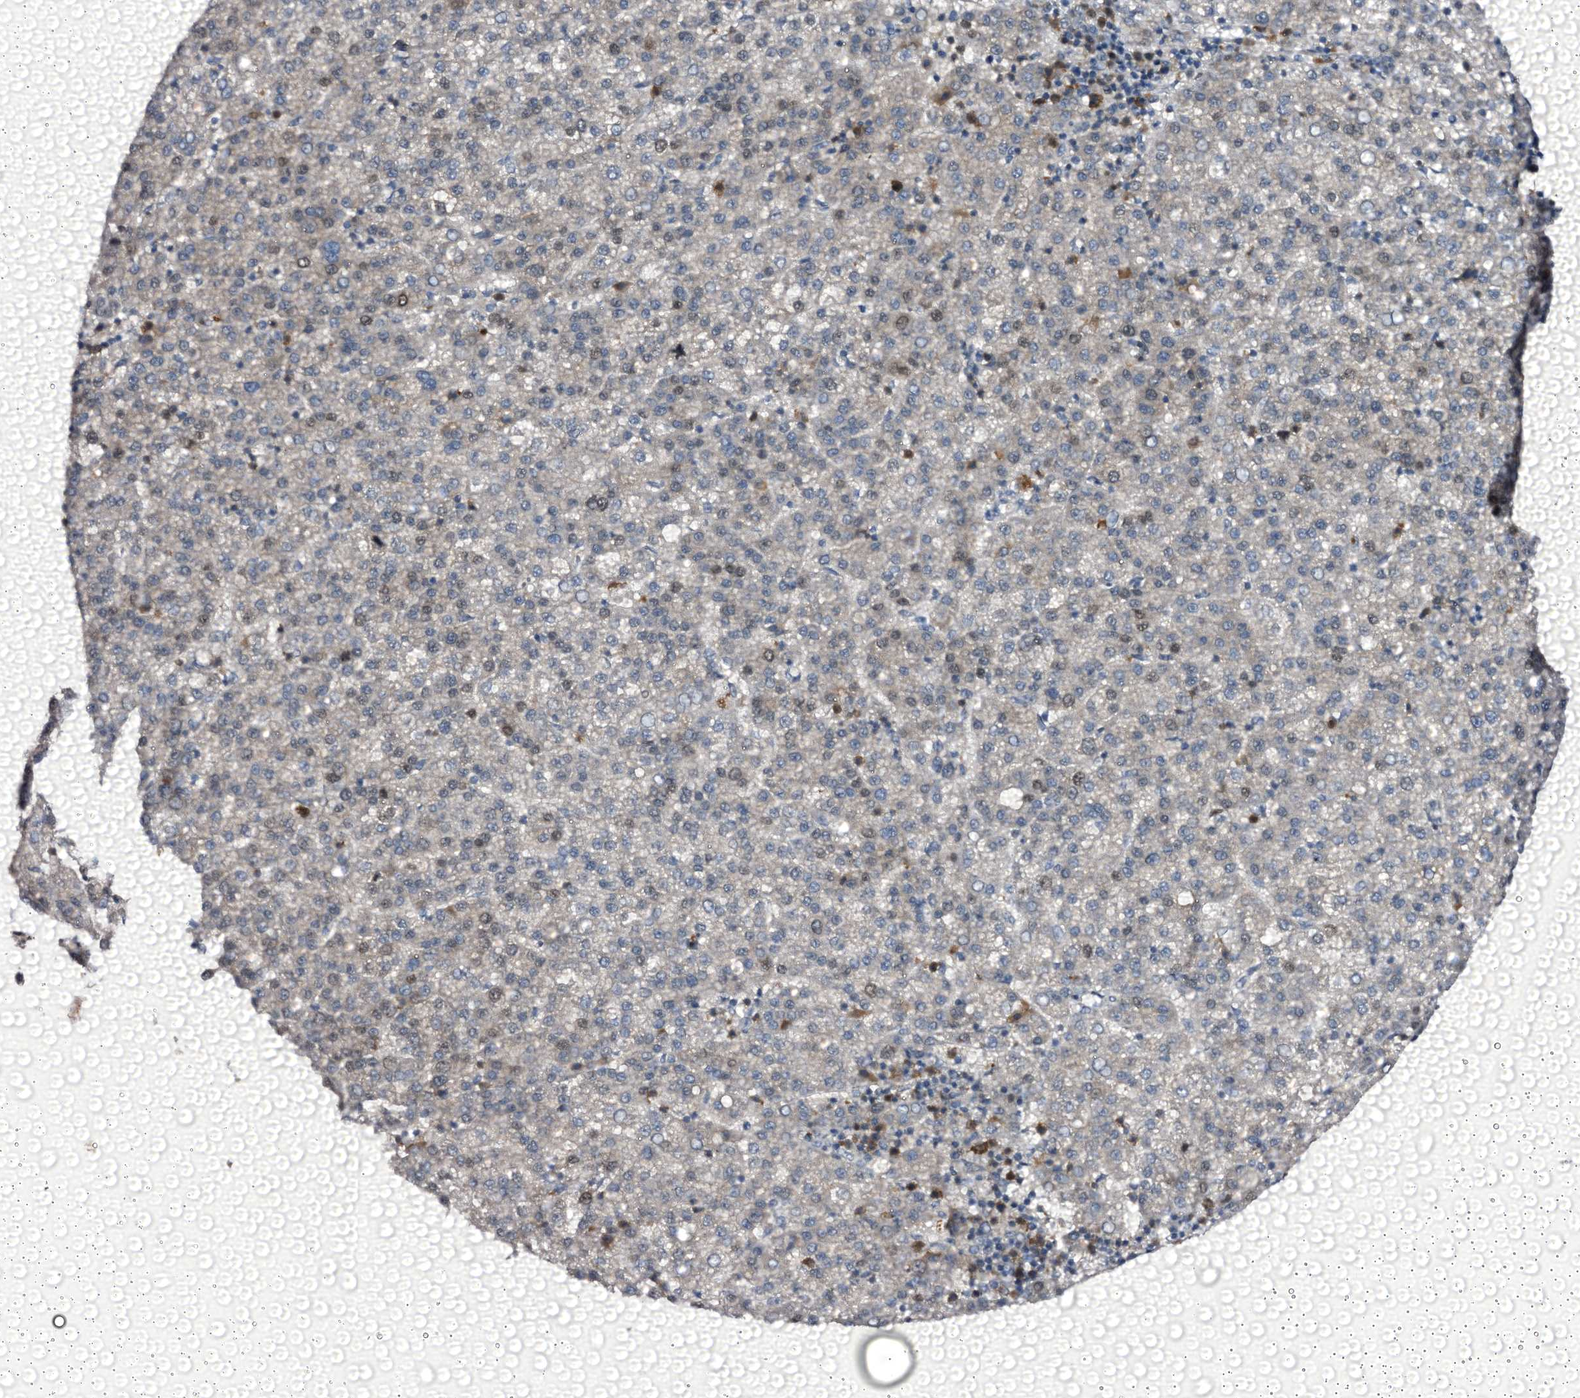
{"staining": {"intensity": "weak", "quantity": "<25%", "location": "cytoplasmic/membranous,nuclear"}, "tissue": "liver cancer", "cell_type": "Tumor cells", "image_type": "cancer", "snomed": [{"axis": "morphology", "description": "Carcinoma, Hepatocellular, NOS"}, {"axis": "topography", "description": "Liver"}], "caption": "A high-resolution photomicrograph shows IHC staining of liver cancer (hepatocellular carcinoma), which exhibits no significant expression in tumor cells.", "gene": "NCAPD2", "patient": {"sex": "female", "age": 58}}